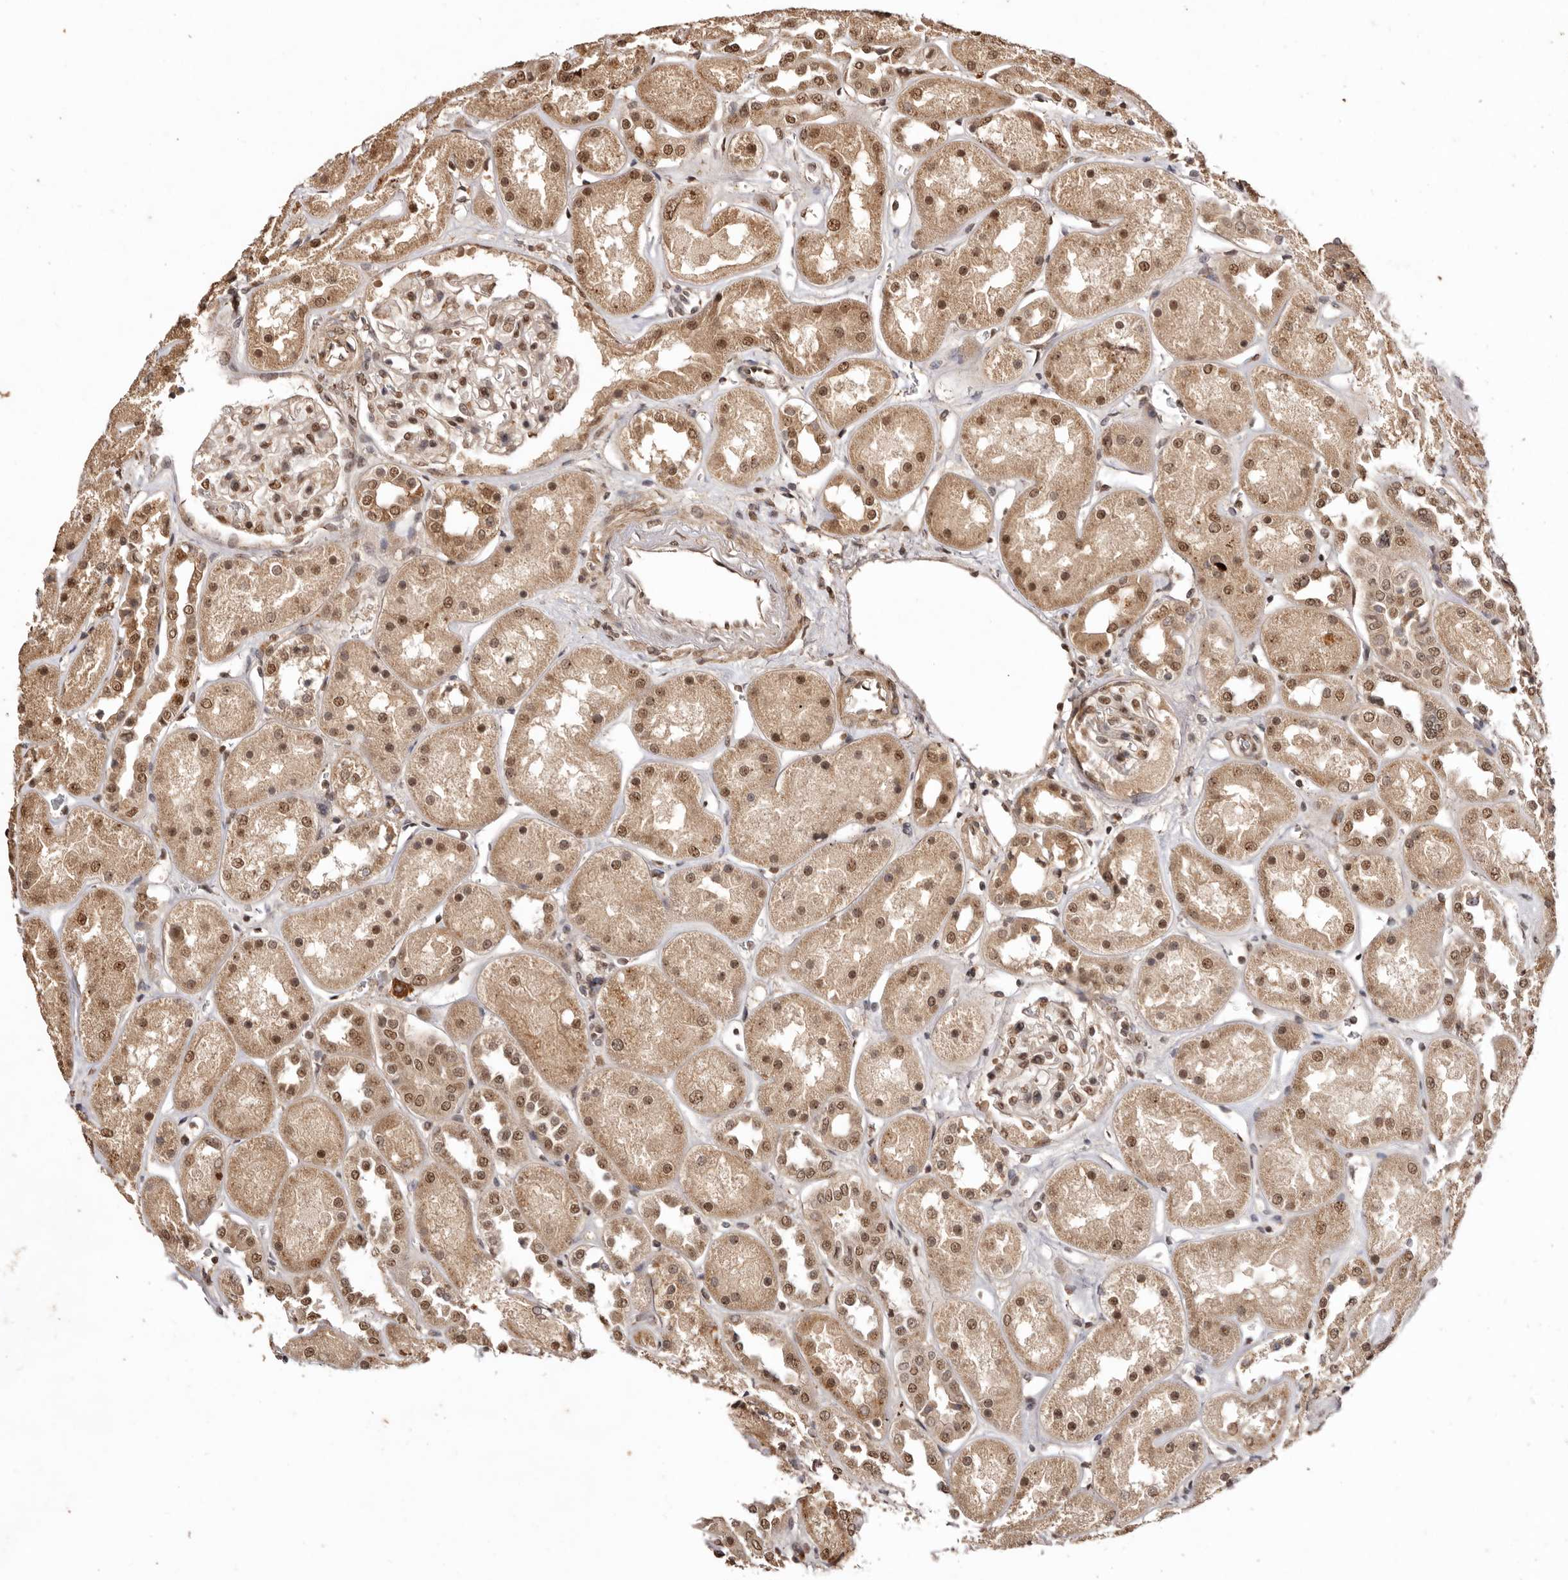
{"staining": {"intensity": "moderate", "quantity": ">75%", "location": "cytoplasmic/membranous,nuclear"}, "tissue": "kidney", "cell_type": "Cells in glomeruli", "image_type": "normal", "snomed": [{"axis": "morphology", "description": "Normal tissue, NOS"}, {"axis": "topography", "description": "Kidney"}], "caption": "Cells in glomeruli demonstrate medium levels of moderate cytoplasmic/membranous,nuclear expression in about >75% of cells in unremarkable kidney.", "gene": "NOTCH1", "patient": {"sex": "male", "age": 70}}